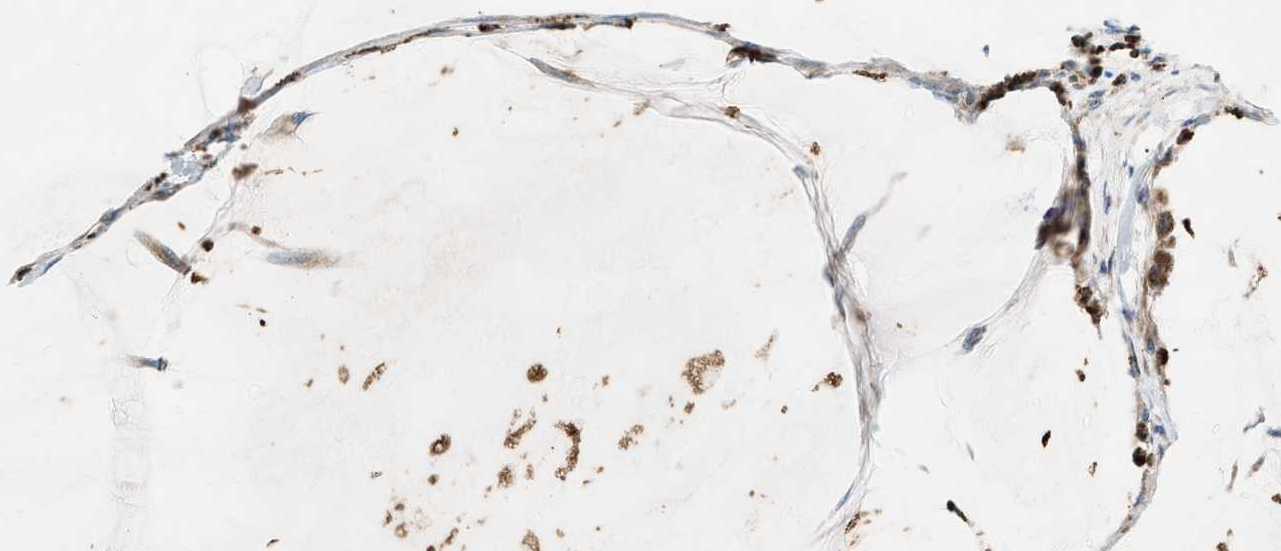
{"staining": {"intensity": "moderate", "quantity": ">75%", "location": "cytoplasmic/membranous"}, "tissue": "pancreatic cancer", "cell_type": "Tumor cells", "image_type": "cancer", "snomed": [{"axis": "morphology", "description": "Adenocarcinoma, NOS"}, {"axis": "topography", "description": "Pancreas"}], "caption": "Tumor cells exhibit medium levels of moderate cytoplasmic/membranous expression in approximately >75% of cells in human pancreatic cancer (adenocarcinoma).", "gene": "TPH1", "patient": {"sex": "male", "age": 41}}